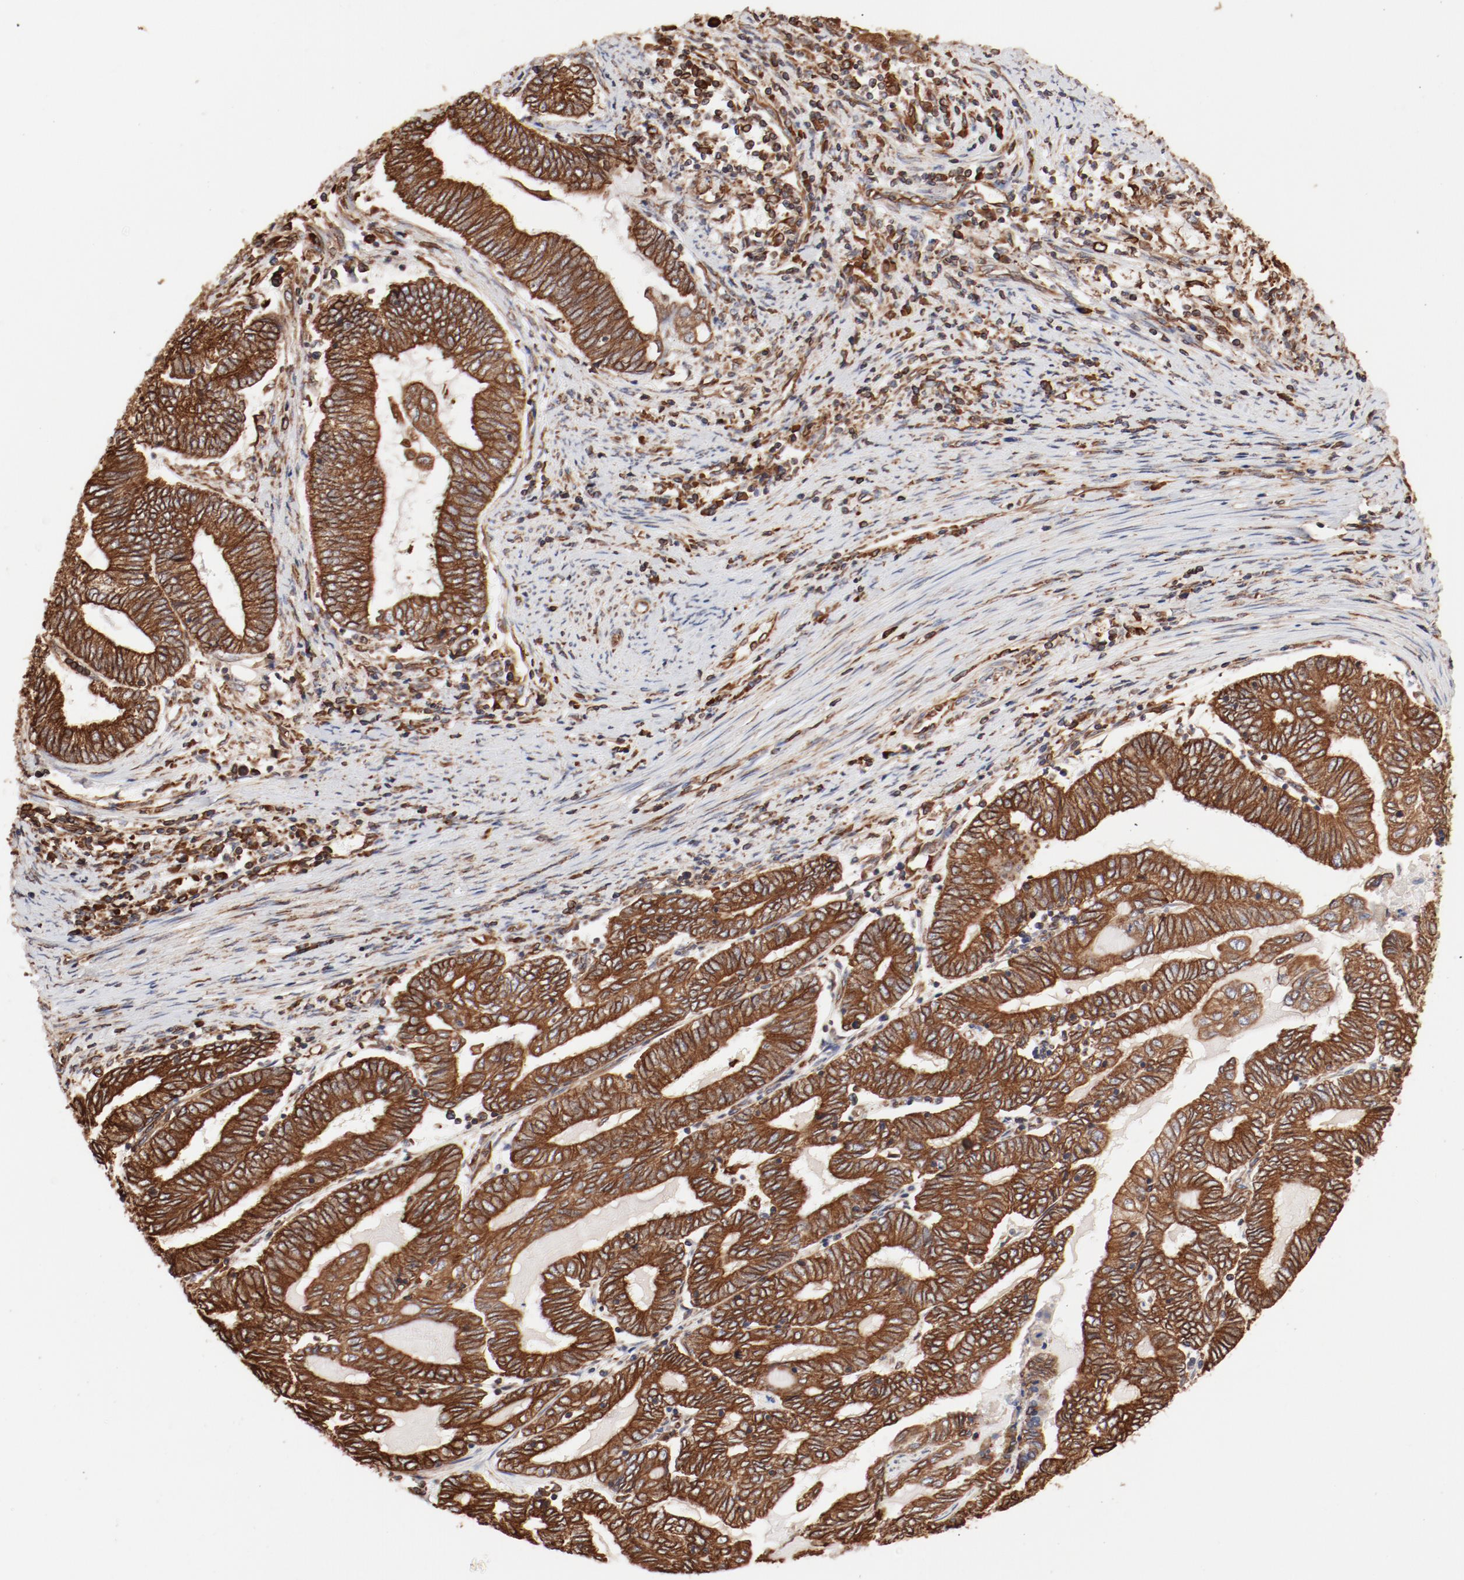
{"staining": {"intensity": "strong", "quantity": ">75%", "location": "cytoplasmic/membranous"}, "tissue": "endometrial cancer", "cell_type": "Tumor cells", "image_type": "cancer", "snomed": [{"axis": "morphology", "description": "Adenocarcinoma, NOS"}, {"axis": "topography", "description": "Uterus"}, {"axis": "topography", "description": "Endometrium"}], "caption": "Protein expression analysis of human endometrial cancer reveals strong cytoplasmic/membranous staining in about >75% of tumor cells.", "gene": "BCAP31", "patient": {"sex": "female", "age": 70}}